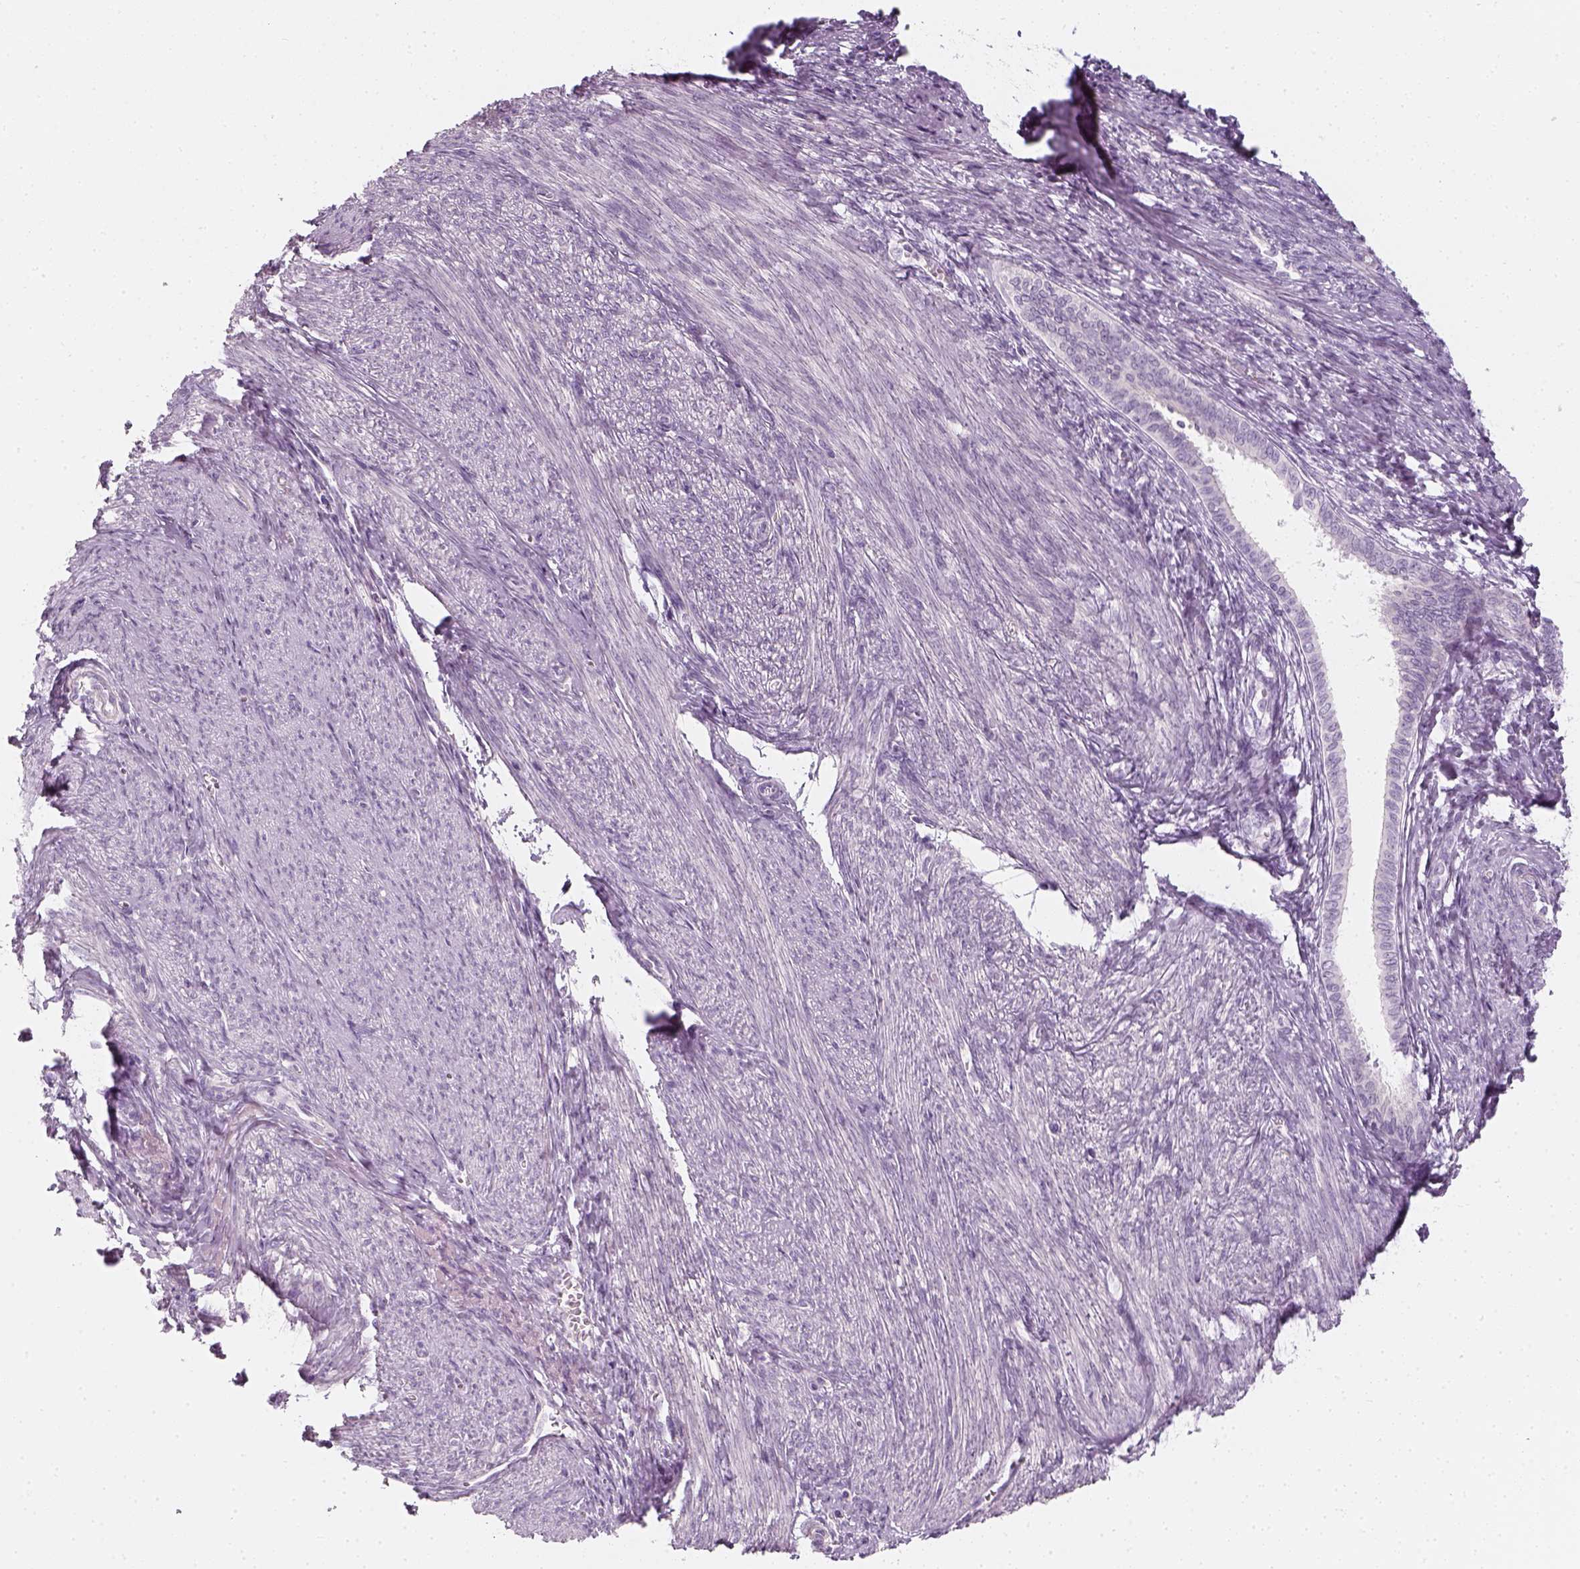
{"staining": {"intensity": "negative", "quantity": "none", "location": "none"}, "tissue": "endometrial cancer", "cell_type": "Tumor cells", "image_type": "cancer", "snomed": [{"axis": "morphology", "description": "Adenocarcinoma, NOS"}, {"axis": "topography", "description": "Endometrium"}], "caption": "This is an immunohistochemistry photomicrograph of adenocarcinoma (endometrial). There is no positivity in tumor cells.", "gene": "PRAME", "patient": {"sex": "female", "age": 58}}